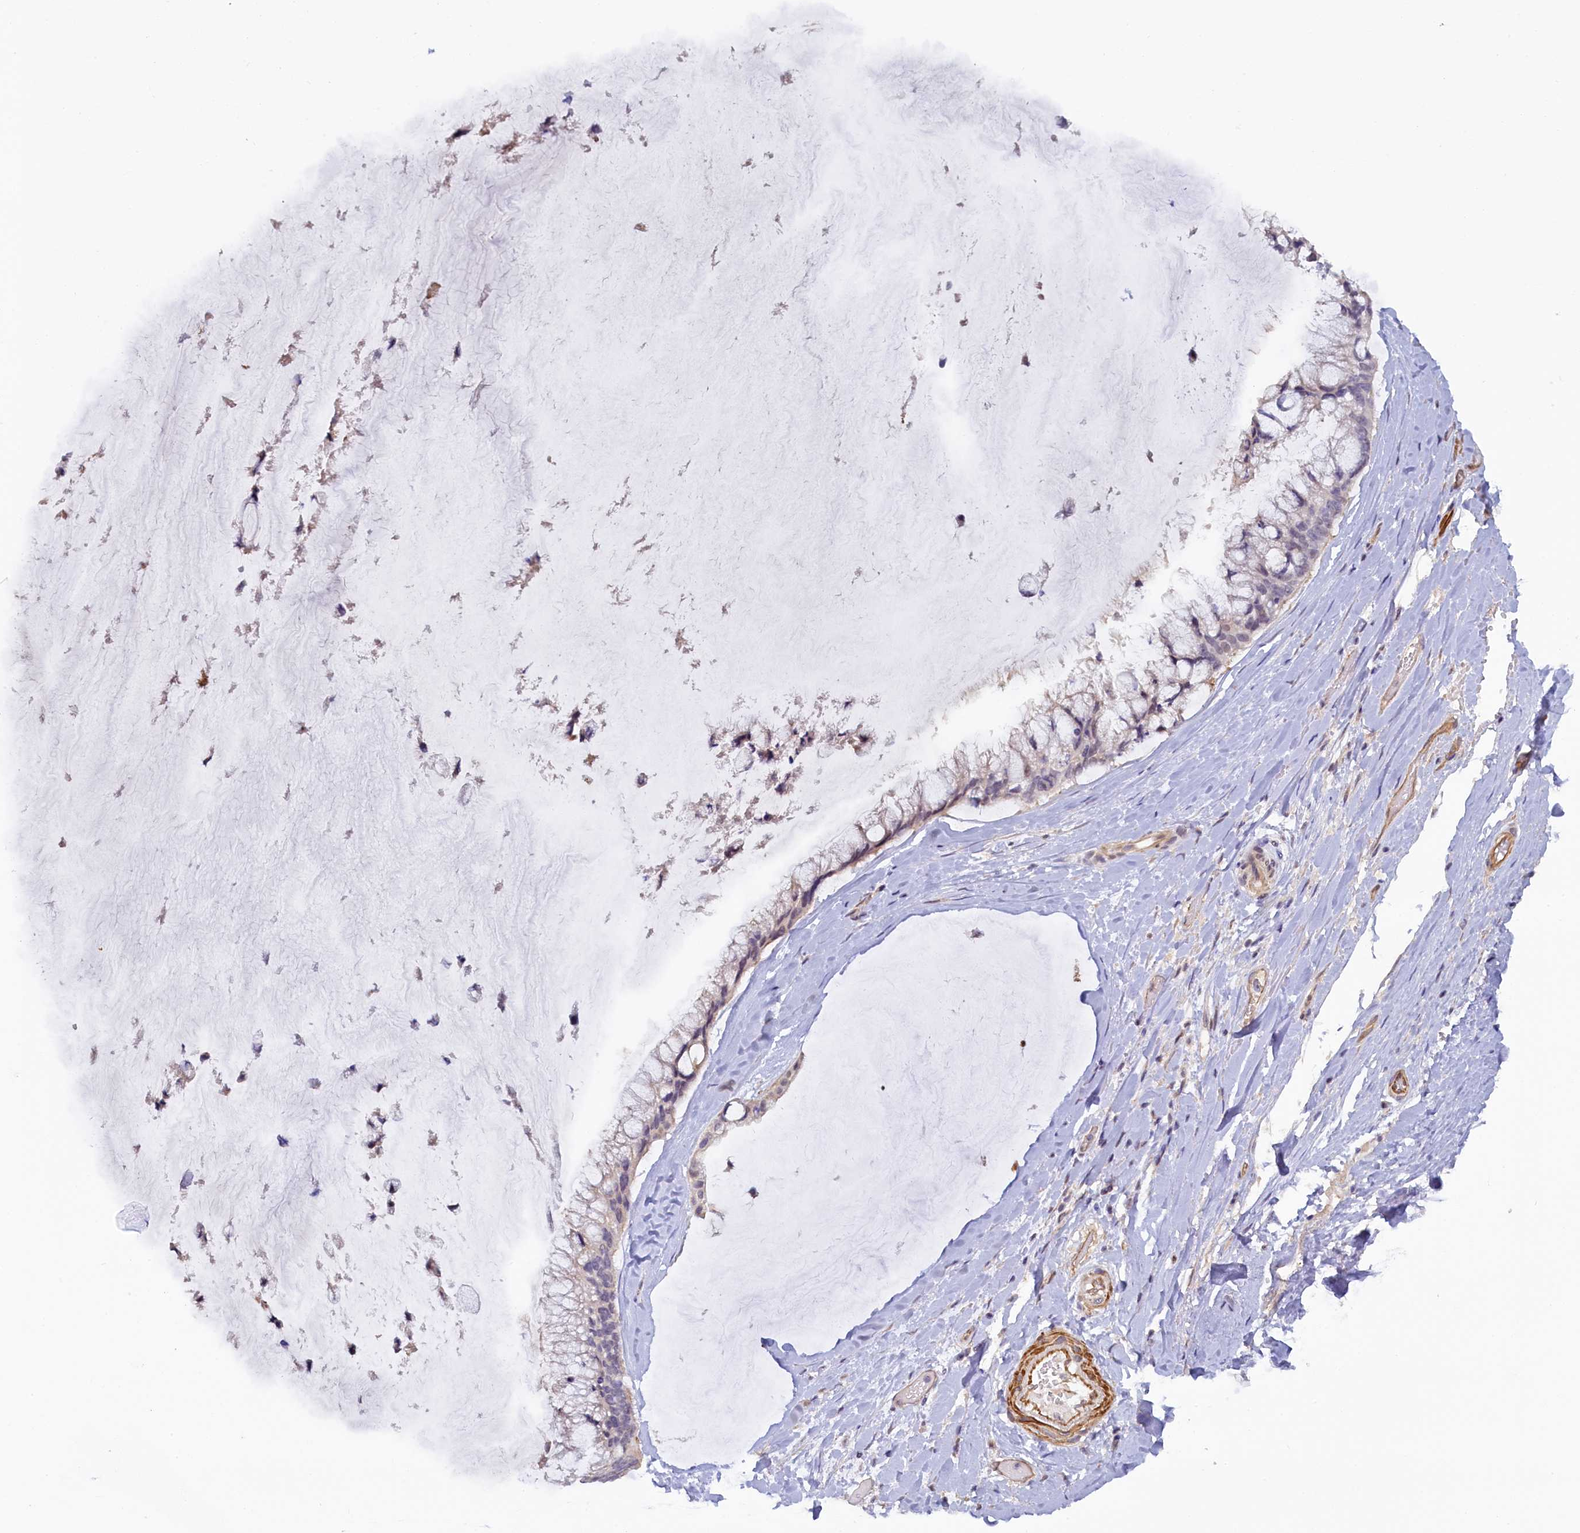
{"staining": {"intensity": "weak", "quantity": "<25%", "location": "nuclear"}, "tissue": "ovarian cancer", "cell_type": "Tumor cells", "image_type": "cancer", "snomed": [{"axis": "morphology", "description": "Cystadenocarcinoma, mucinous, NOS"}, {"axis": "topography", "description": "Ovary"}], "caption": "DAB immunohistochemical staining of human ovarian cancer demonstrates no significant staining in tumor cells. (Immunohistochemistry, brightfield microscopy, high magnification).", "gene": "MYO16", "patient": {"sex": "female", "age": 39}}